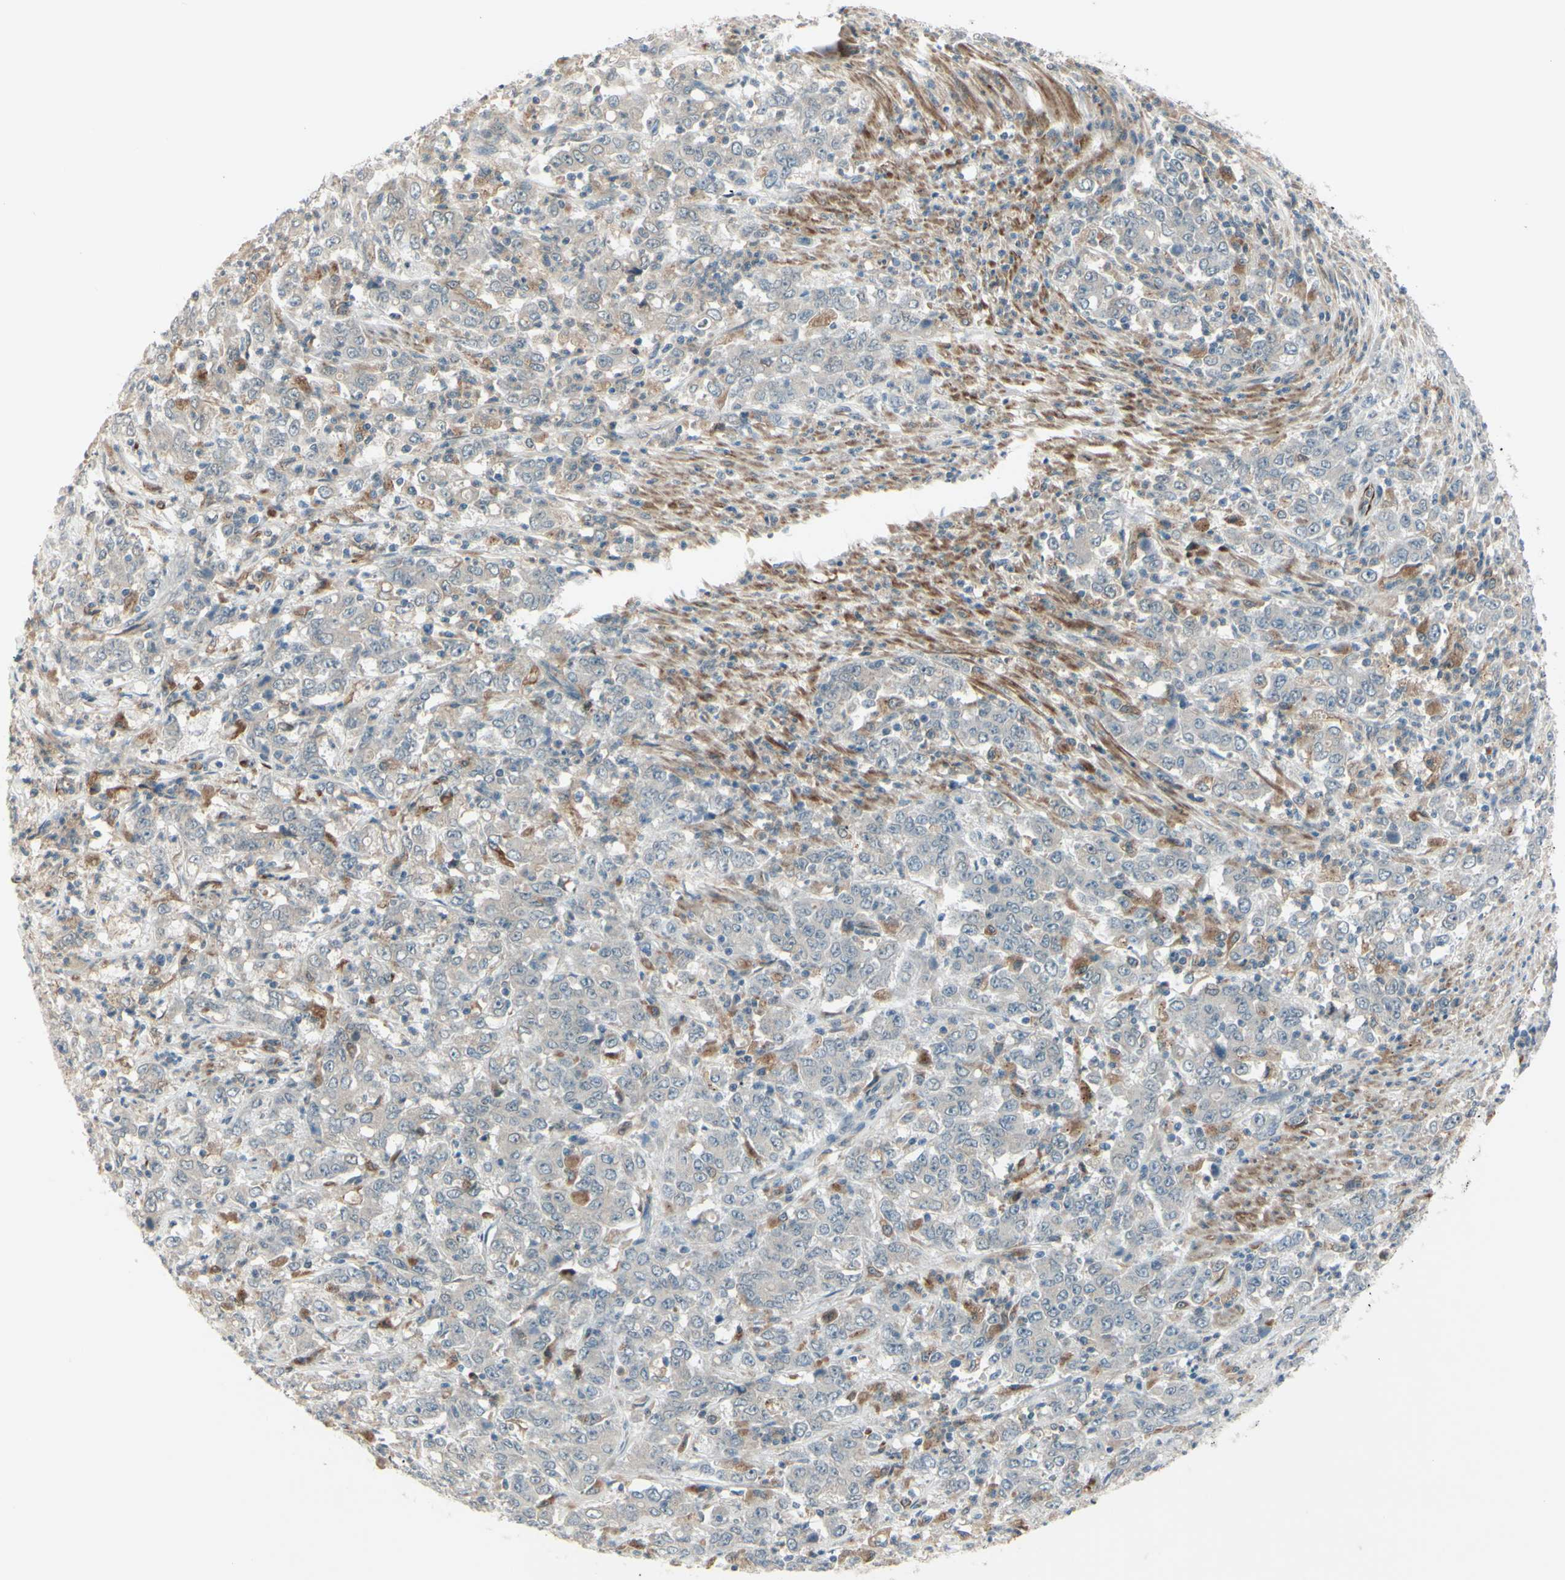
{"staining": {"intensity": "negative", "quantity": "none", "location": "none"}, "tissue": "stomach cancer", "cell_type": "Tumor cells", "image_type": "cancer", "snomed": [{"axis": "morphology", "description": "Adenocarcinoma, NOS"}, {"axis": "topography", "description": "Stomach, lower"}], "caption": "Tumor cells are negative for protein expression in human stomach adenocarcinoma.", "gene": "FGFR2", "patient": {"sex": "female", "age": 71}}